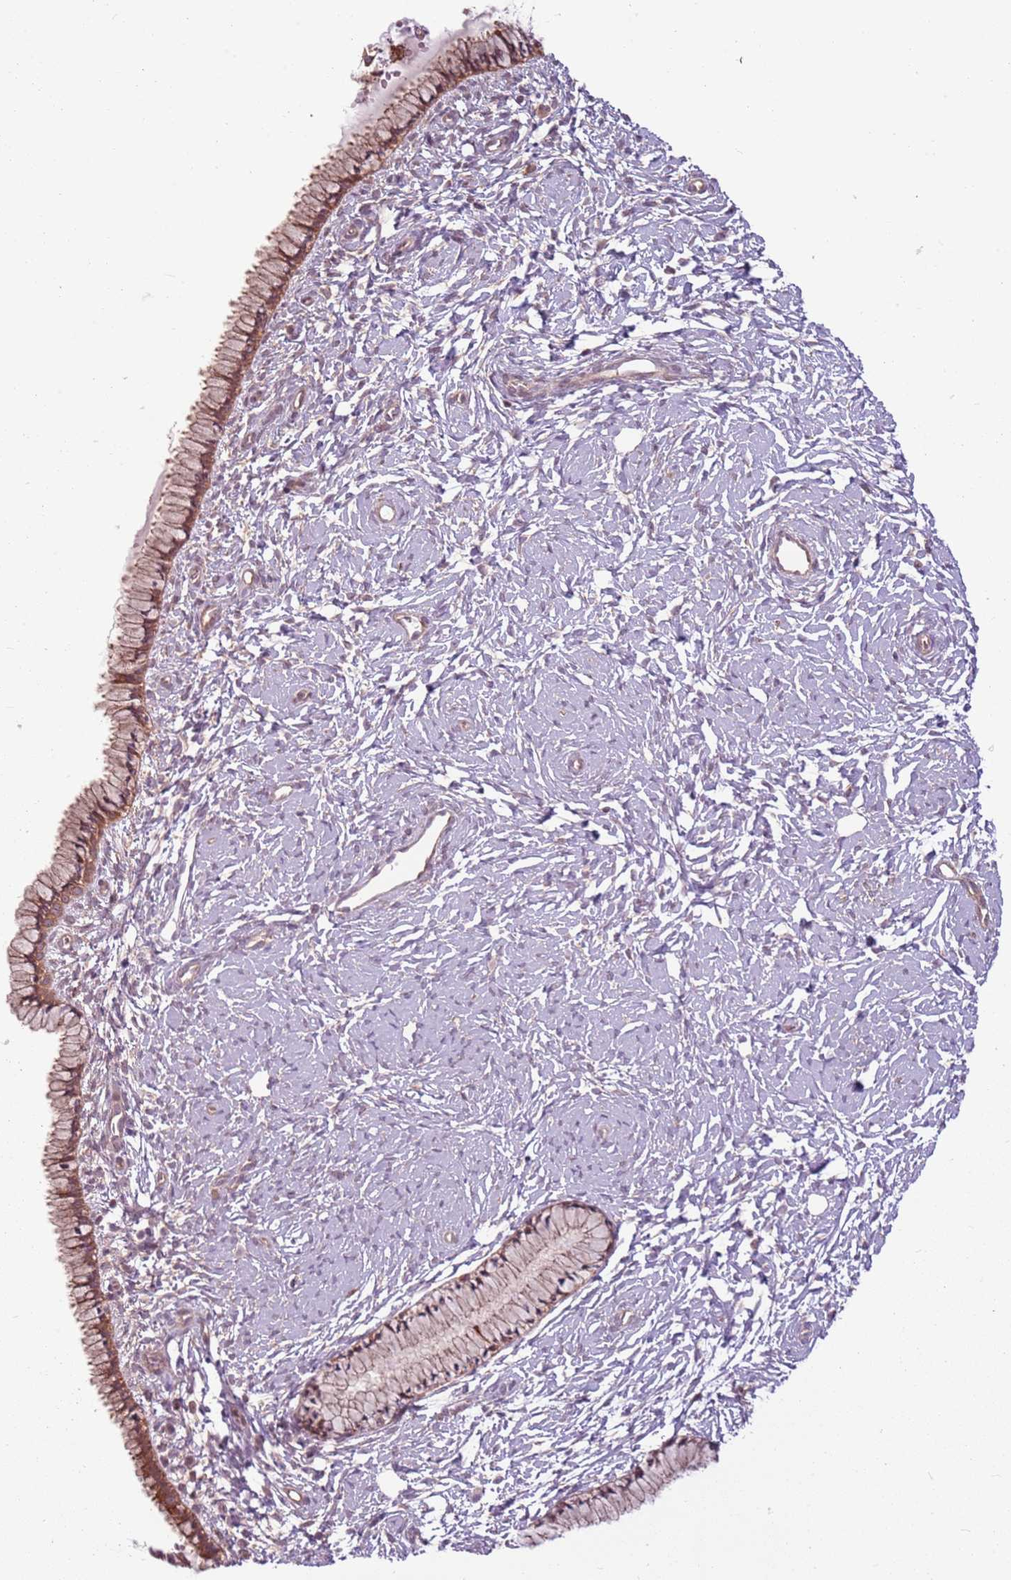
{"staining": {"intensity": "moderate", "quantity": ">75%", "location": "cytoplasmic/membranous"}, "tissue": "cervix", "cell_type": "Glandular cells", "image_type": "normal", "snomed": [{"axis": "morphology", "description": "Normal tissue, NOS"}, {"axis": "topography", "description": "Cervix"}], "caption": "A high-resolution photomicrograph shows IHC staining of benign cervix, which shows moderate cytoplasmic/membranous positivity in approximately >75% of glandular cells.", "gene": "RPL21", "patient": {"sex": "female", "age": 33}}